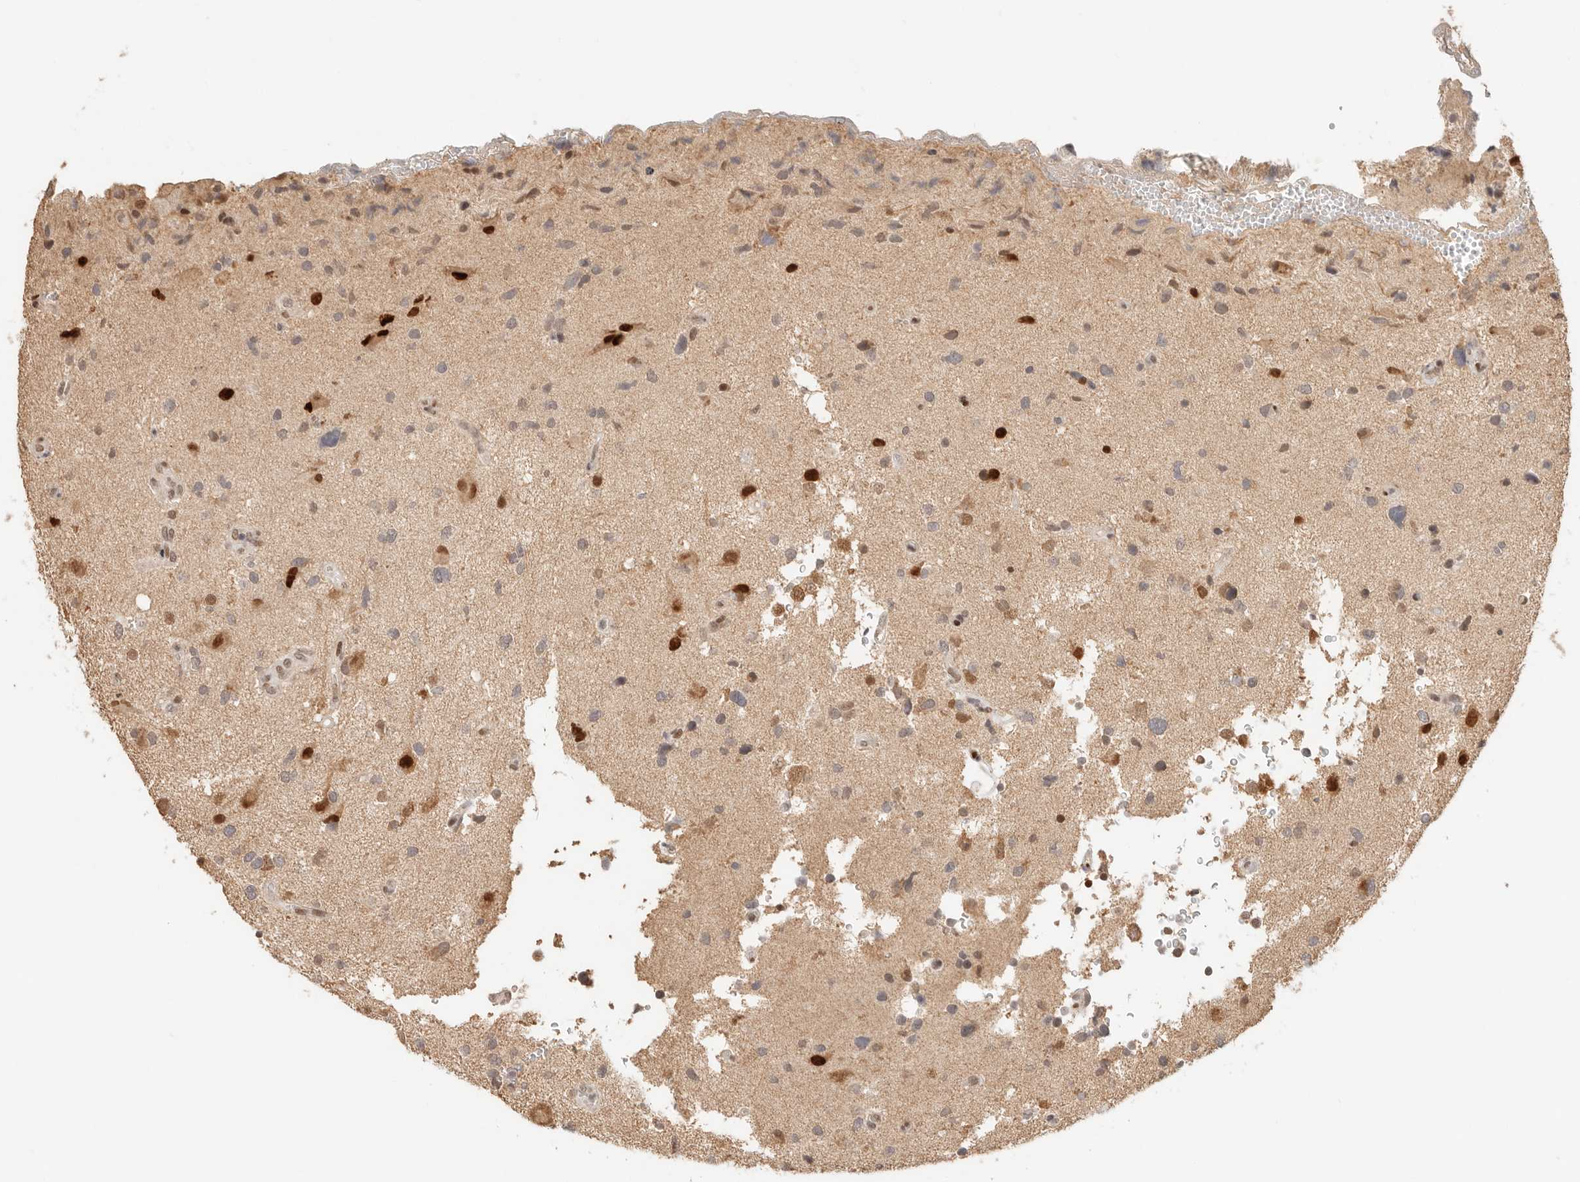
{"staining": {"intensity": "moderate", "quantity": "<25%", "location": "nuclear"}, "tissue": "glioma", "cell_type": "Tumor cells", "image_type": "cancer", "snomed": [{"axis": "morphology", "description": "Glioma, malignant, High grade"}, {"axis": "topography", "description": "Brain"}], "caption": "Brown immunohistochemical staining in human malignant high-grade glioma reveals moderate nuclear expression in approximately <25% of tumor cells.", "gene": "NPAS2", "patient": {"sex": "male", "age": 33}}